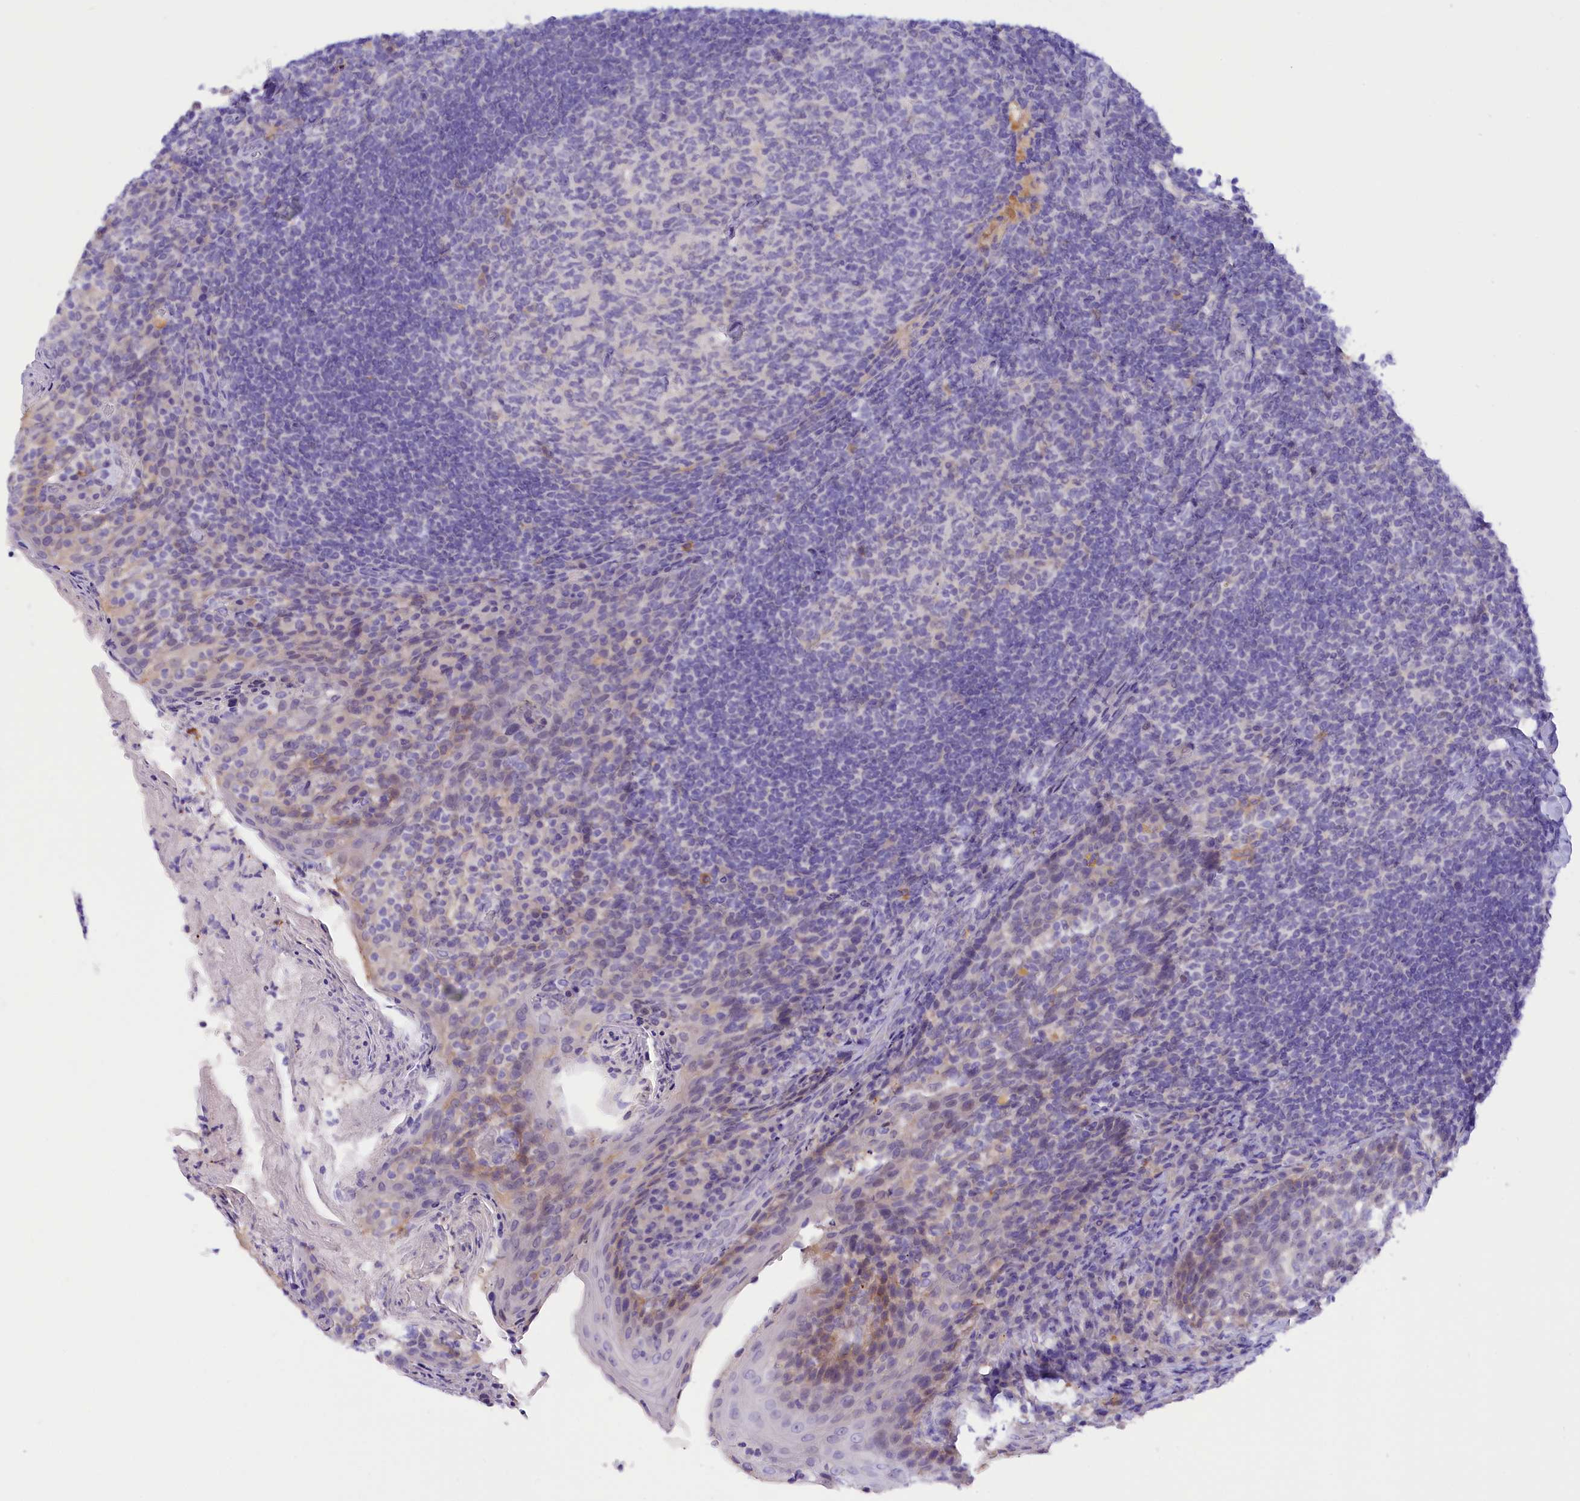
{"staining": {"intensity": "negative", "quantity": "none", "location": "none"}, "tissue": "tonsil", "cell_type": "Germinal center cells", "image_type": "normal", "snomed": [{"axis": "morphology", "description": "Normal tissue, NOS"}, {"axis": "topography", "description": "Tonsil"}], "caption": "This histopathology image is of benign tonsil stained with immunohistochemistry (IHC) to label a protein in brown with the nuclei are counter-stained blue. There is no expression in germinal center cells.", "gene": "COL6A5", "patient": {"sex": "female", "age": 10}}